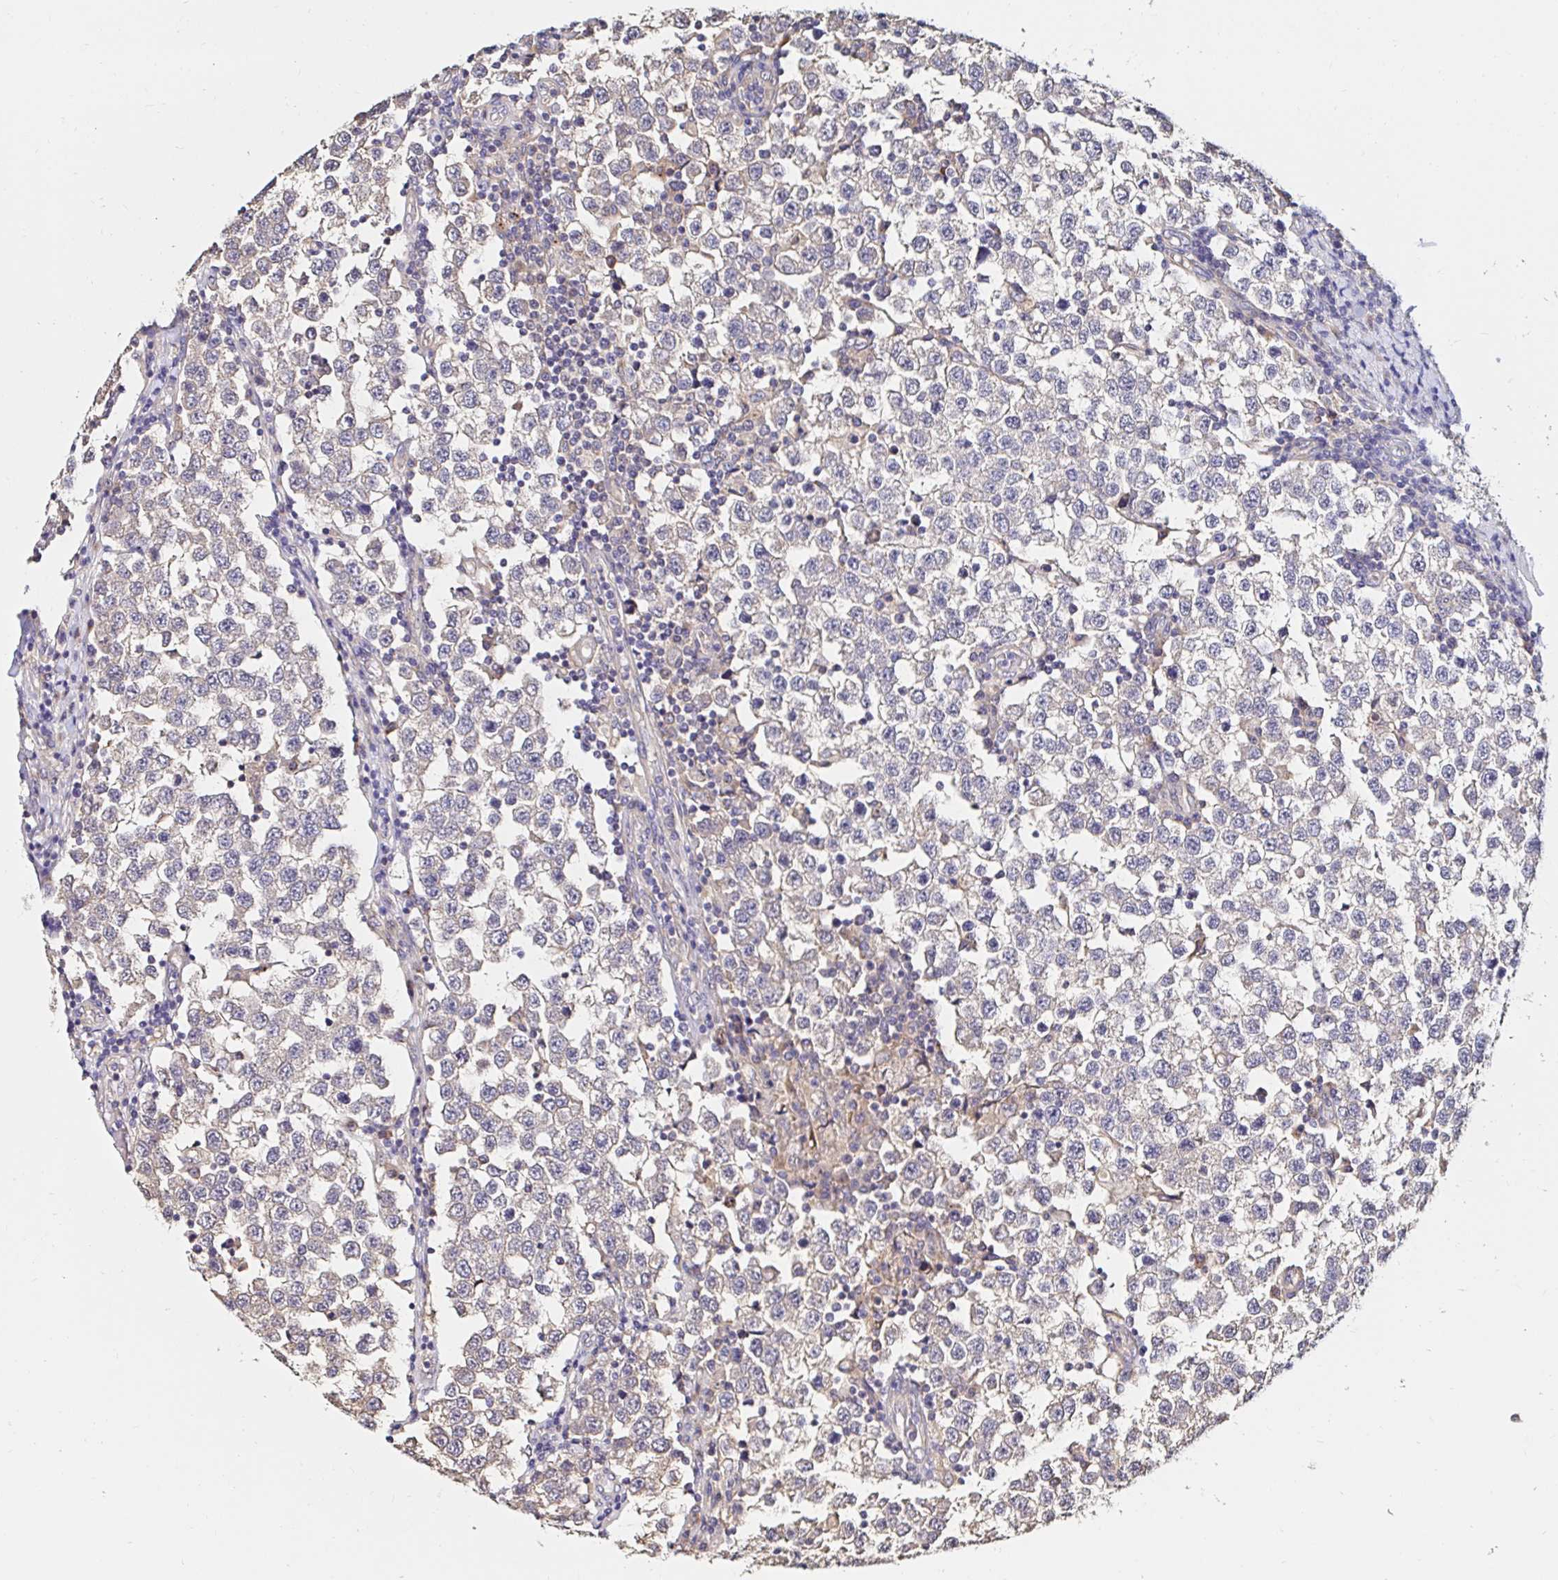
{"staining": {"intensity": "negative", "quantity": "none", "location": "none"}, "tissue": "testis cancer", "cell_type": "Tumor cells", "image_type": "cancer", "snomed": [{"axis": "morphology", "description": "Seminoma, NOS"}, {"axis": "topography", "description": "Testis"}], "caption": "This is an immunohistochemistry photomicrograph of human seminoma (testis). There is no positivity in tumor cells.", "gene": "RSRP1", "patient": {"sex": "male", "age": 34}}